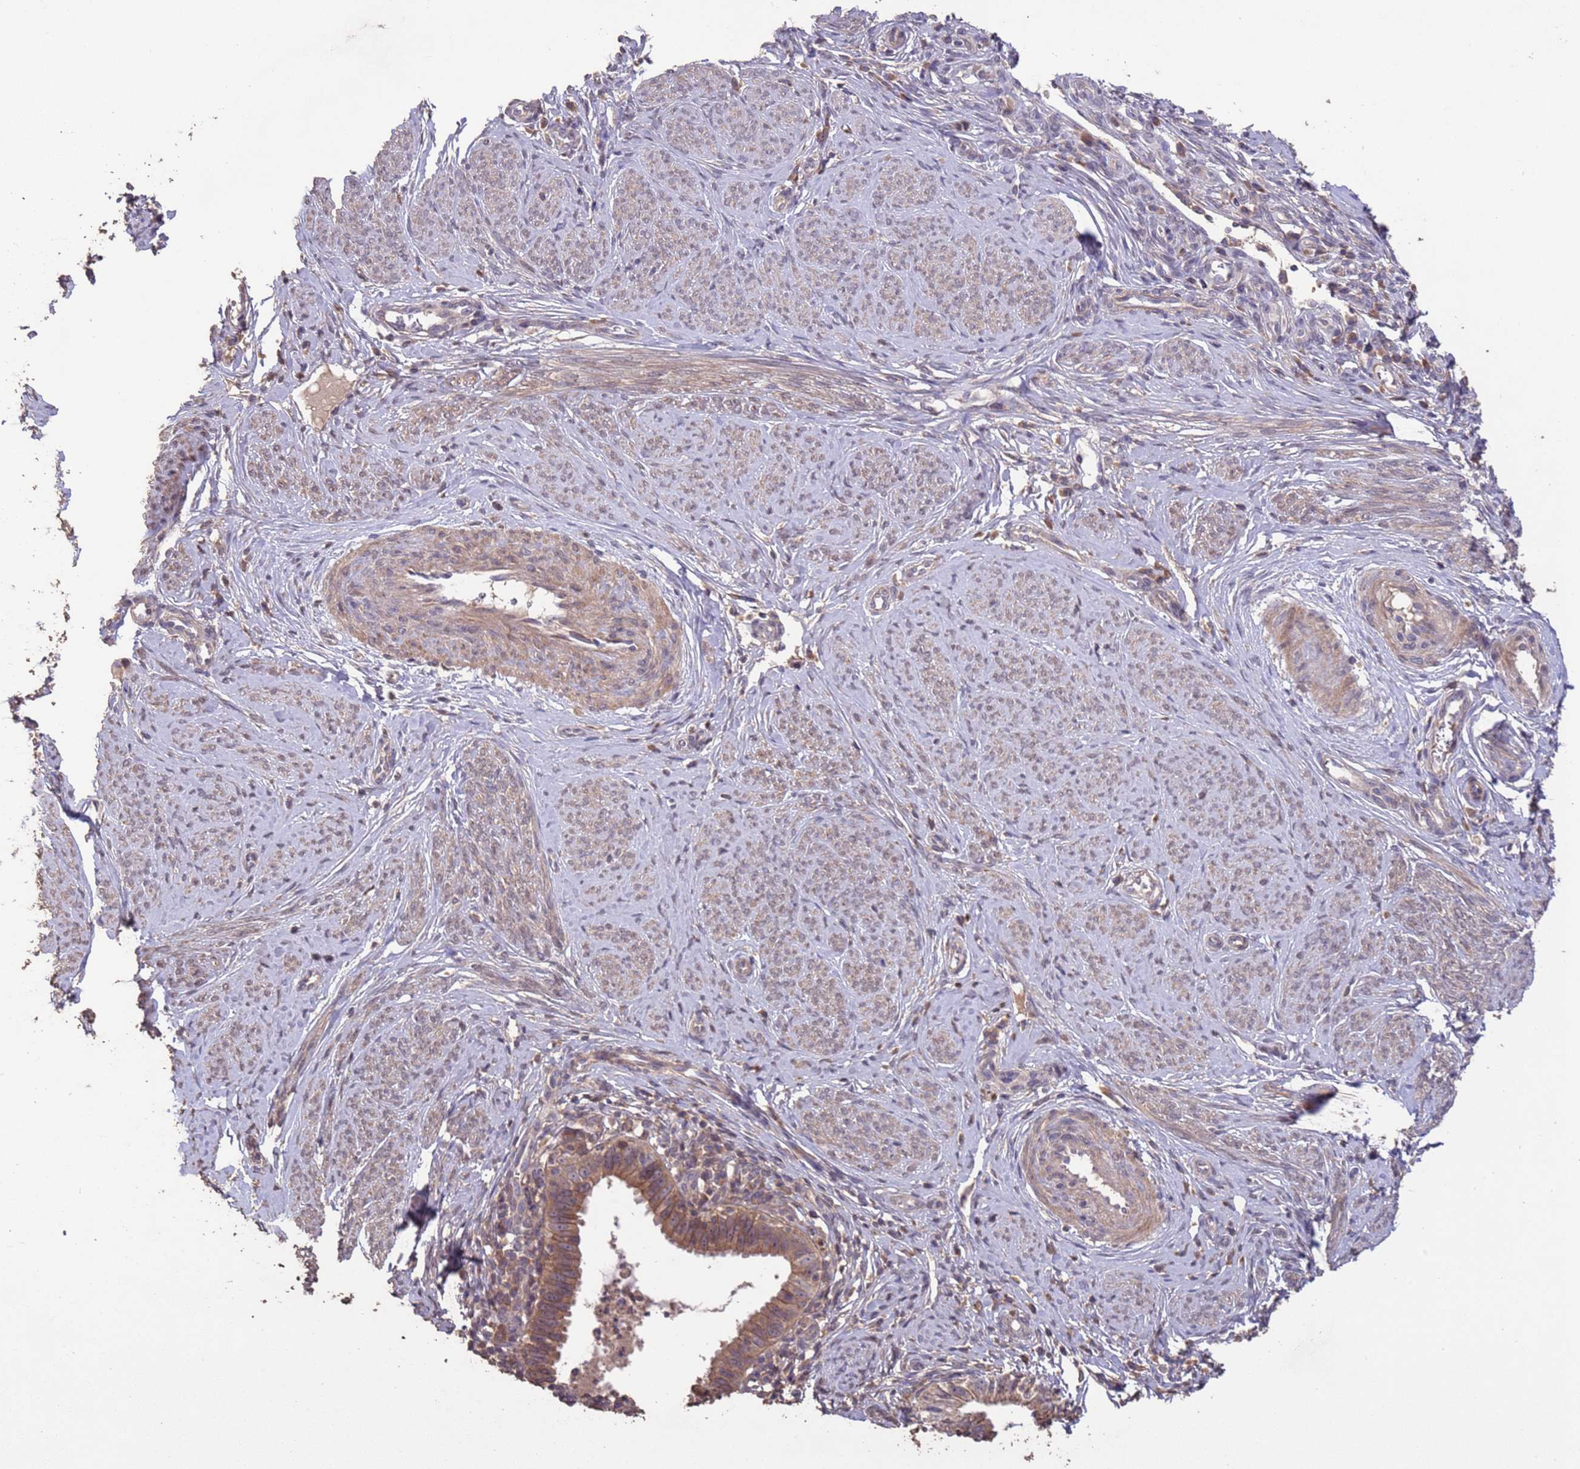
{"staining": {"intensity": "moderate", "quantity": ">75%", "location": "cytoplasmic/membranous"}, "tissue": "cervical cancer", "cell_type": "Tumor cells", "image_type": "cancer", "snomed": [{"axis": "morphology", "description": "Adenocarcinoma, NOS"}, {"axis": "topography", "description": "Cervix"}], "caption": "The histopathology image displays immunohistochemical staining of cervical cancer. There is moderate cytoplasmic/membranous positivity is appreciated in about >75% of tumor cells. Using DAB (3,3'-diaminobenzidine) (brown) and hematoxylin (blue) stains, captured at high magnification using brightfield microscopy.", "gene": "SLC9B2", "patient": {"sex": "female", "age": 36}}